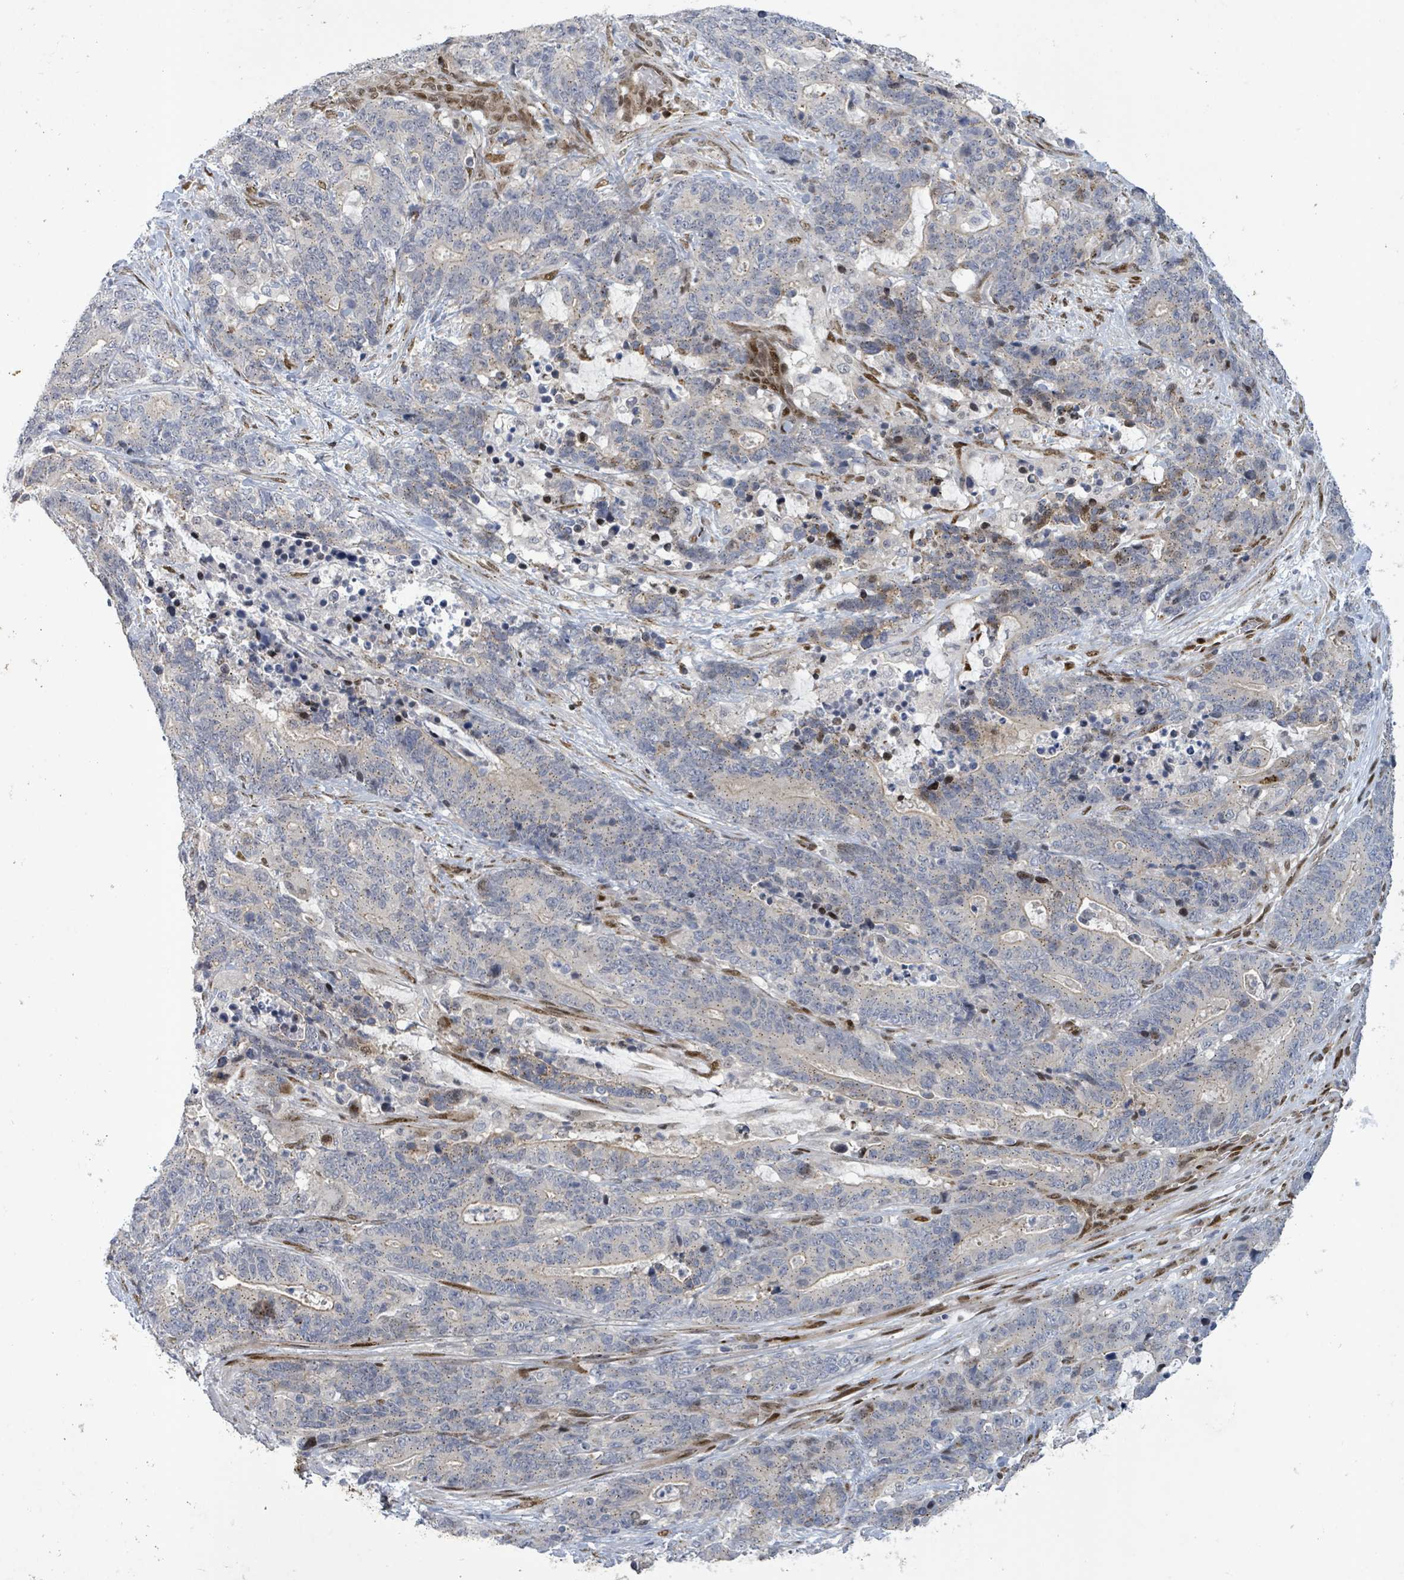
{"staining": {"intensity": "negative", "quantity": "none", "location": "none"}, "tissue": "stomach cancer", "cell_type": "Tumor cells", "image_type": "cancer", "snomed": [{"axis": "morphology", "description": "Normal tissue, NOS"}, {"axis": "morphology", "description": "Adenocarcinoma, NOS"}, {"axis": "topography", "description": "Stomach"}], "caption": "Immunohistochemistry of human stomach cancer (adenocarcinoma) shows no expression in tumor cells.", "gene": "TUSC1", "patient": {"sex": "female", "age": 64}}